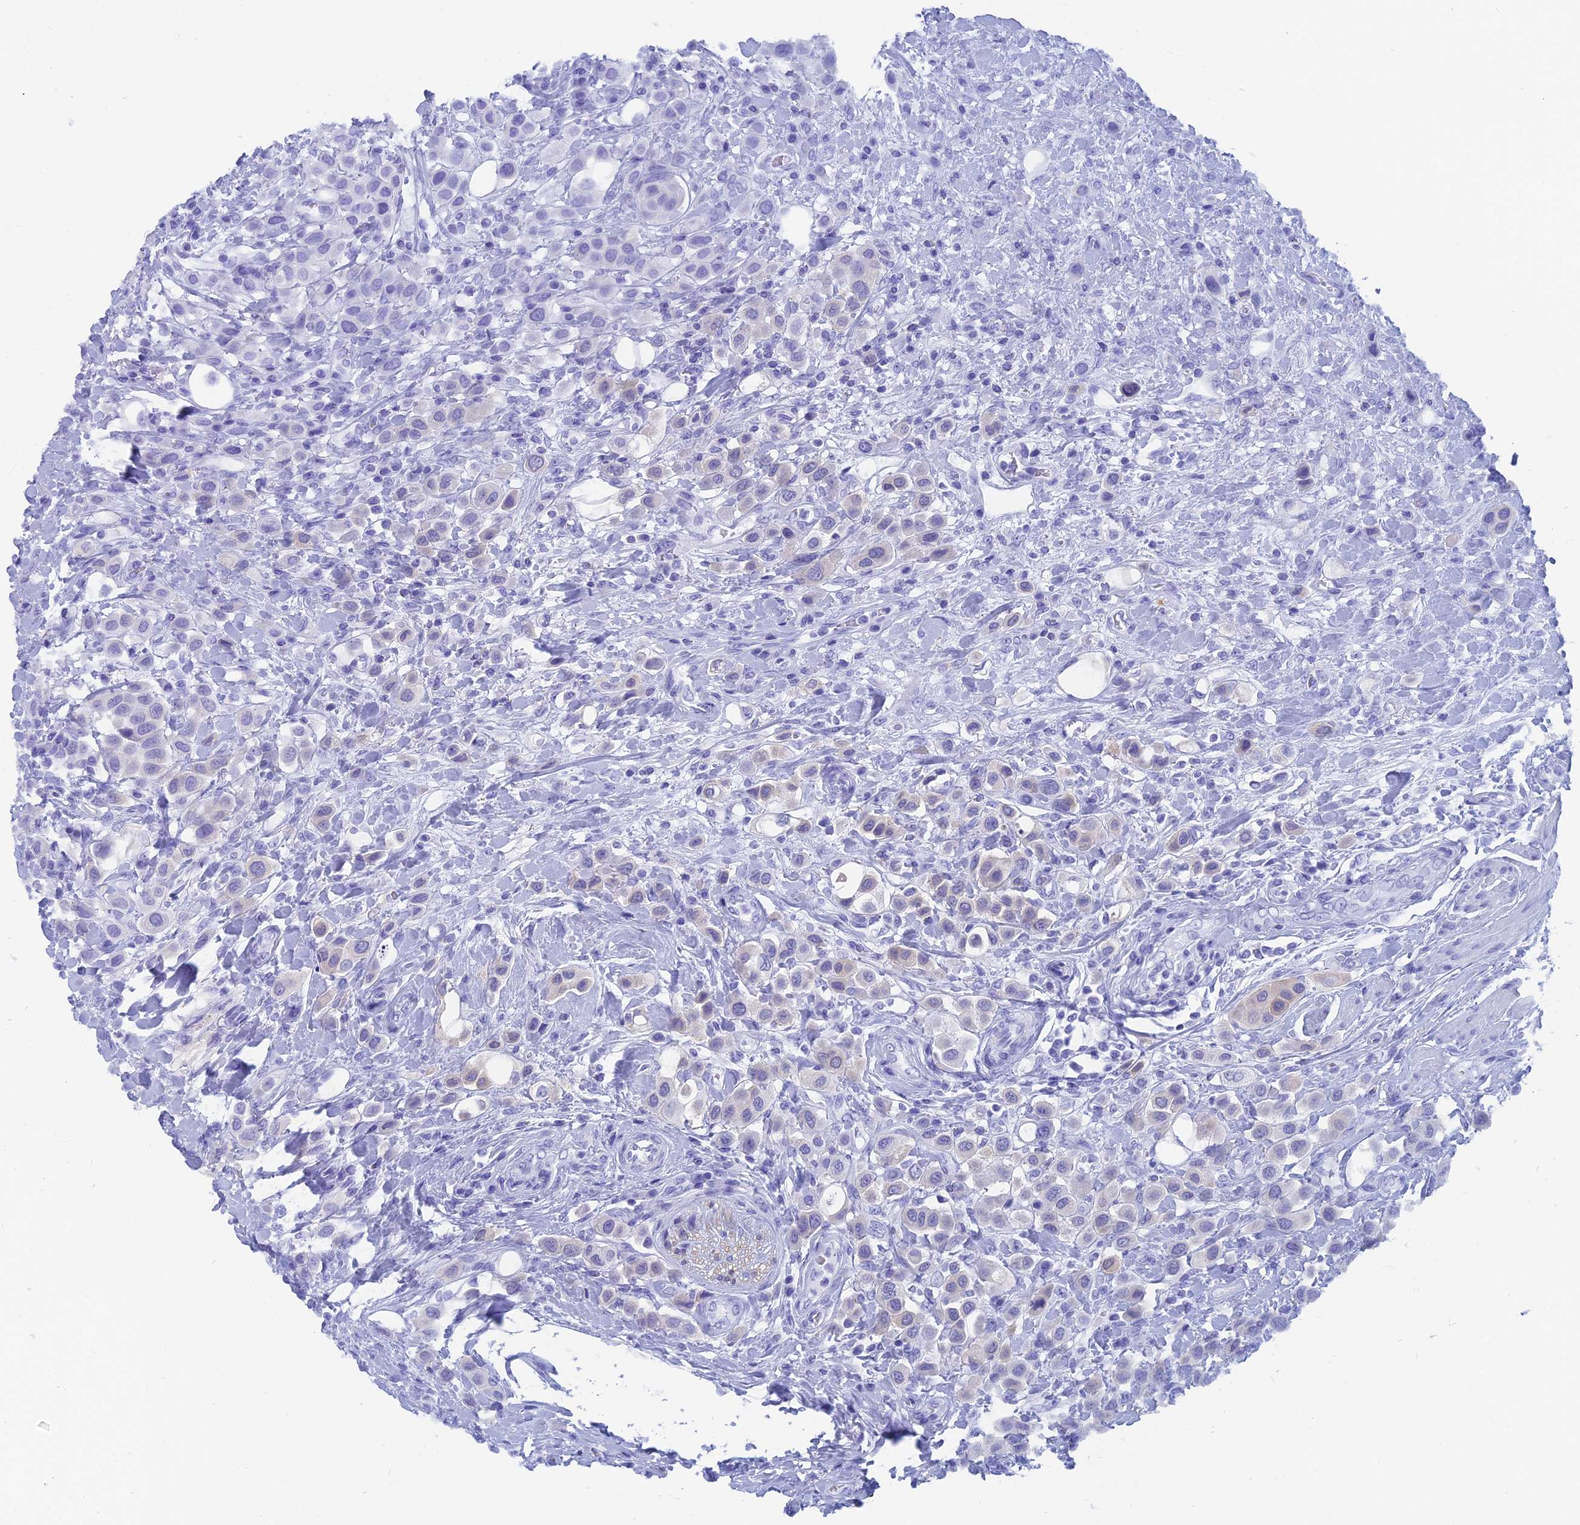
{"staining": {"intensity": "negative", "quantity": "none", "location": "none"}, "tissue": "urothelial cancer", "cell_type": "Tumor cells", "image_type": "cancer", "snomed": [{"axis": "morphology", "description": "Urothelial carcinoma, High grade"}, {"axis": "topography", "description": "Urinary bladder"}], "caption": "There is no significant staining in tumor cells of urothelial cancer.", "gene": "CAPS", "patient": {"sex": "male", "age": 50}}